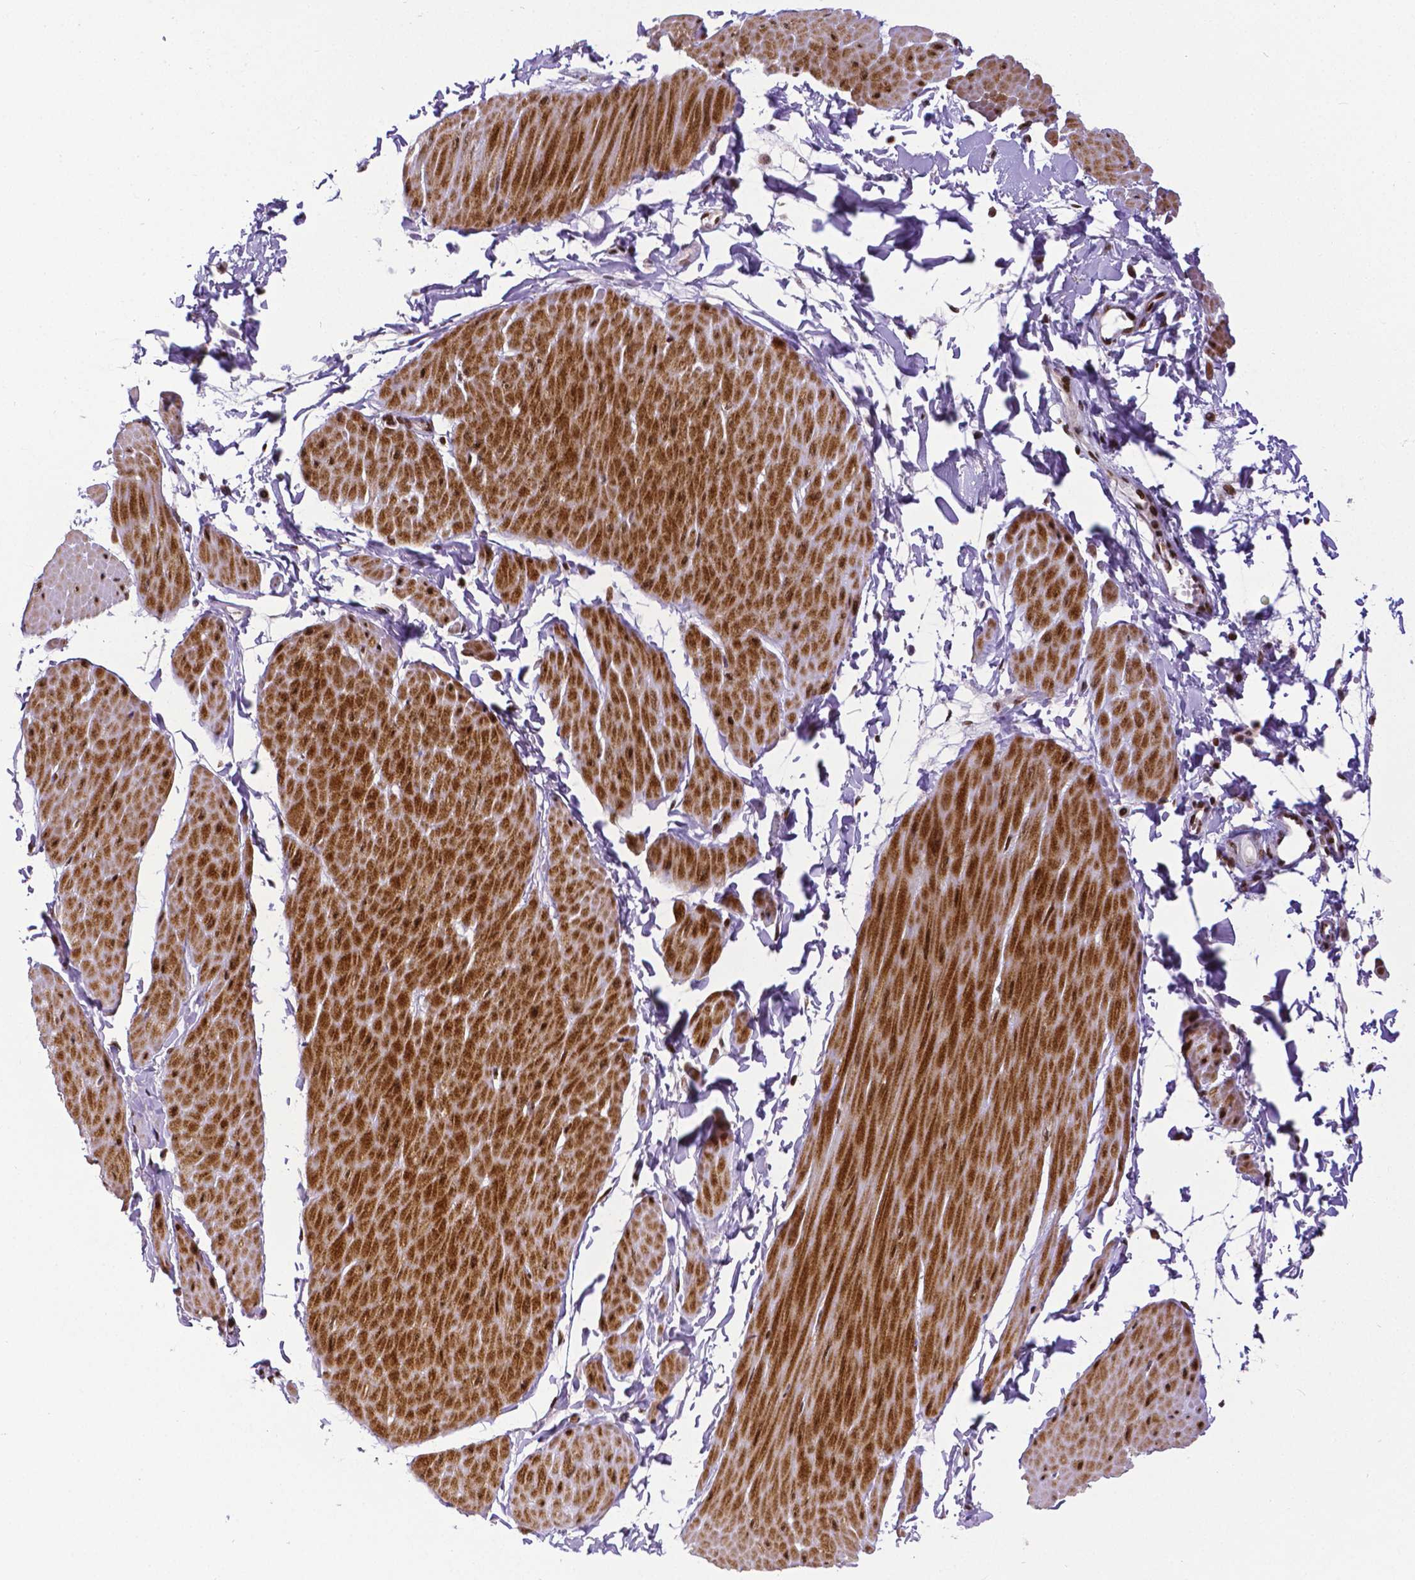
{"staining": {"intensity": "negative", "quantity": "none", "location": "none"}, "tissue": "adipose tissue", "cell_type": "Adipocytes", "image_type": "normal", "snomed": [{"axis": "morphology", "description": "Normal tissue, NOS"}, {"axis": "topography", "description": "Smooth muscle"}, {"axis": "topography", "description": "Peripheral nerve tissue"}], "caption": "Image shows no protein expression in adipocytes of benign adipose tissue.", "gene": "CTCF", "patient": {"sex": "male", "age": 58}}